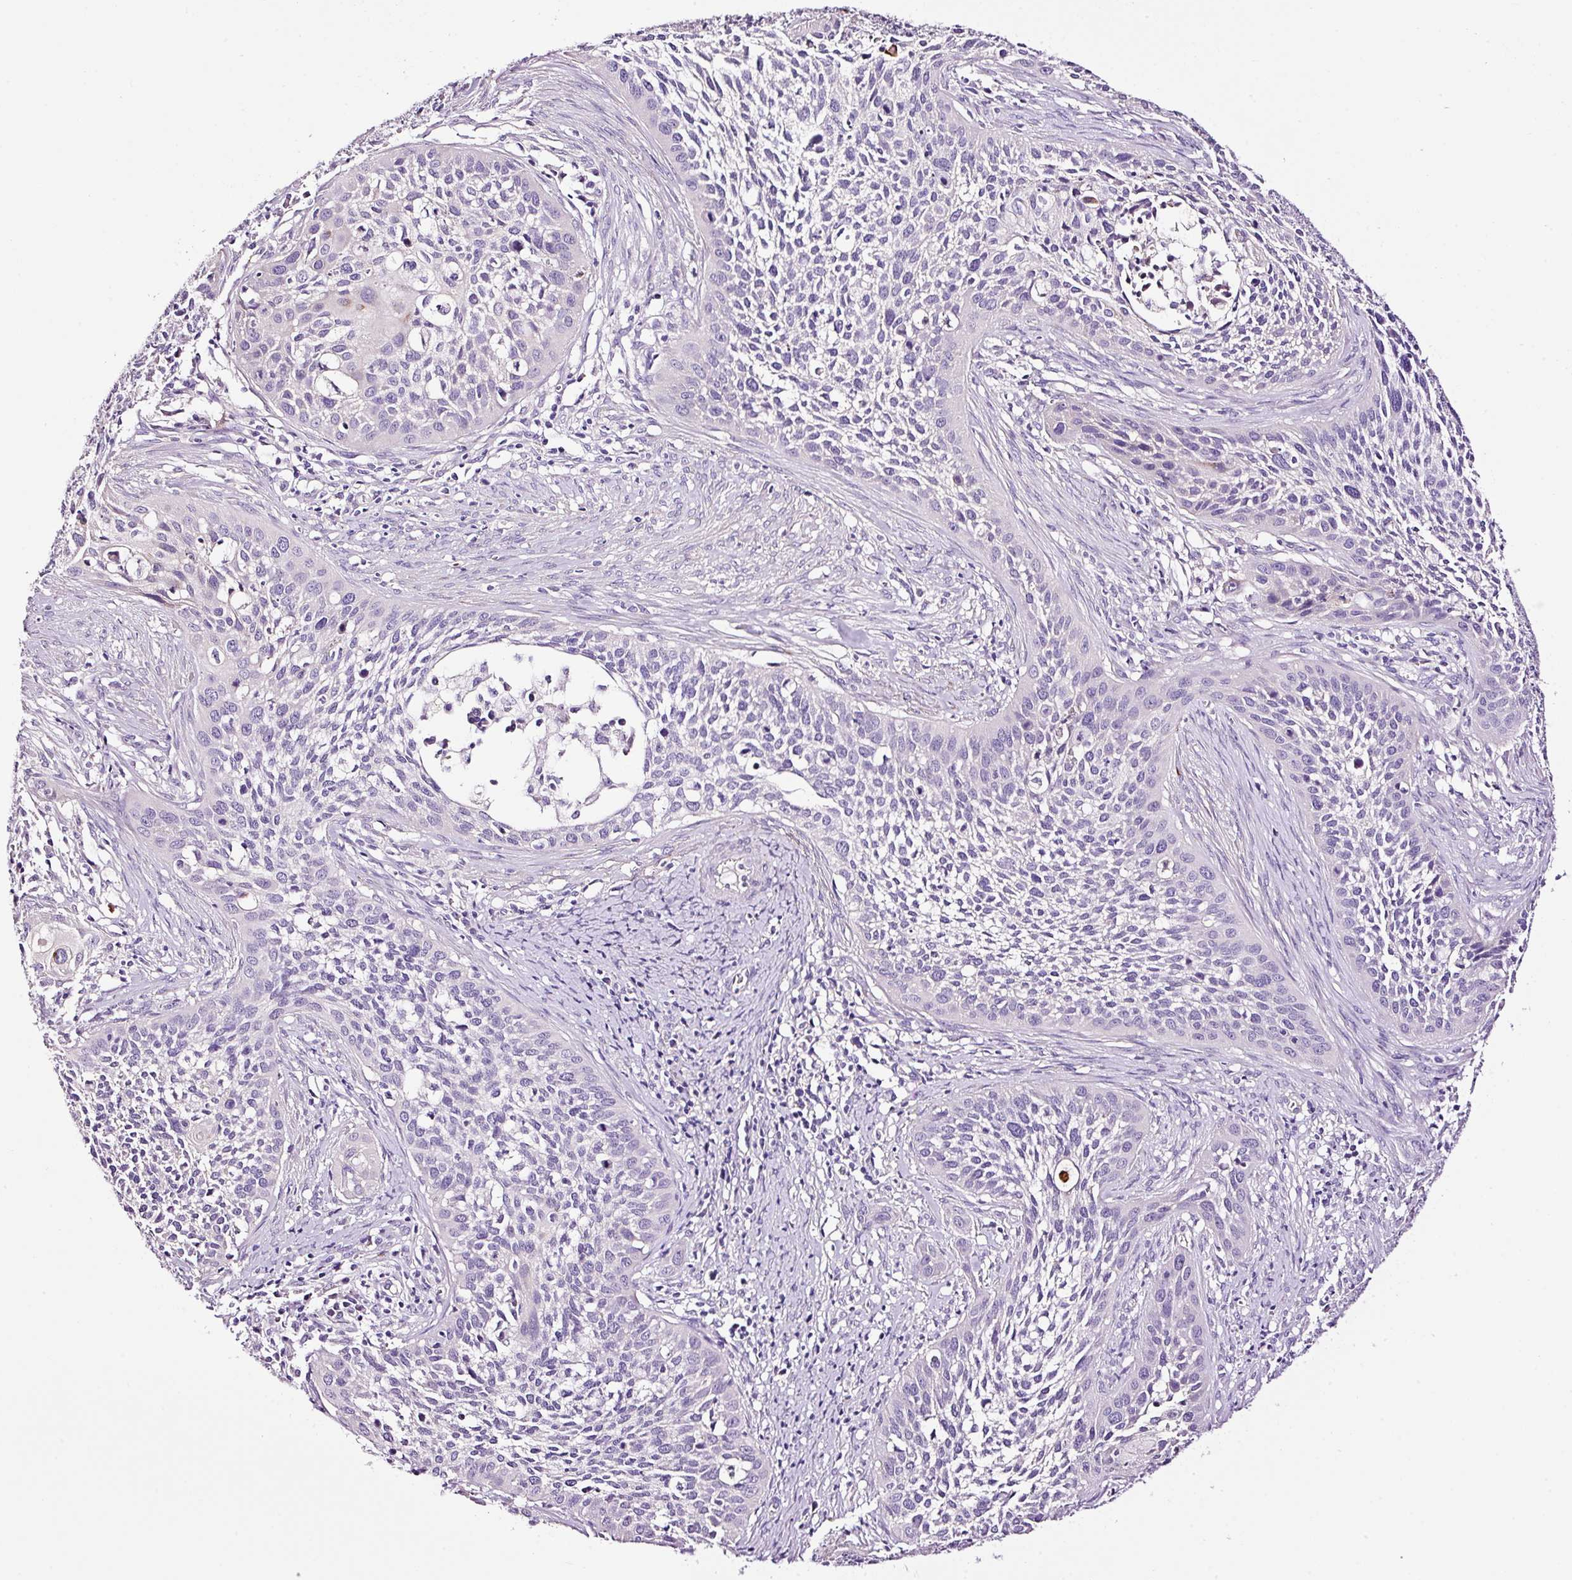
{"staining": {"intensity": "negative", "quantity": "none", "location": "none"}, "tissue": "cervical cancer", "cell_type": "Tumor cells", "image_type": "cancer", "snomed": [{"axis": "morphology", "description": "Squamous cell carcinoma, NOS"}, {"axis": "topography", "description": "Cervix"}], "caption": "Tumor cells are negative for brown protein staining in cervical squamous cell carcinoma.", "gene": "PAM", "patient": {"sex": "female", "age": 34}}